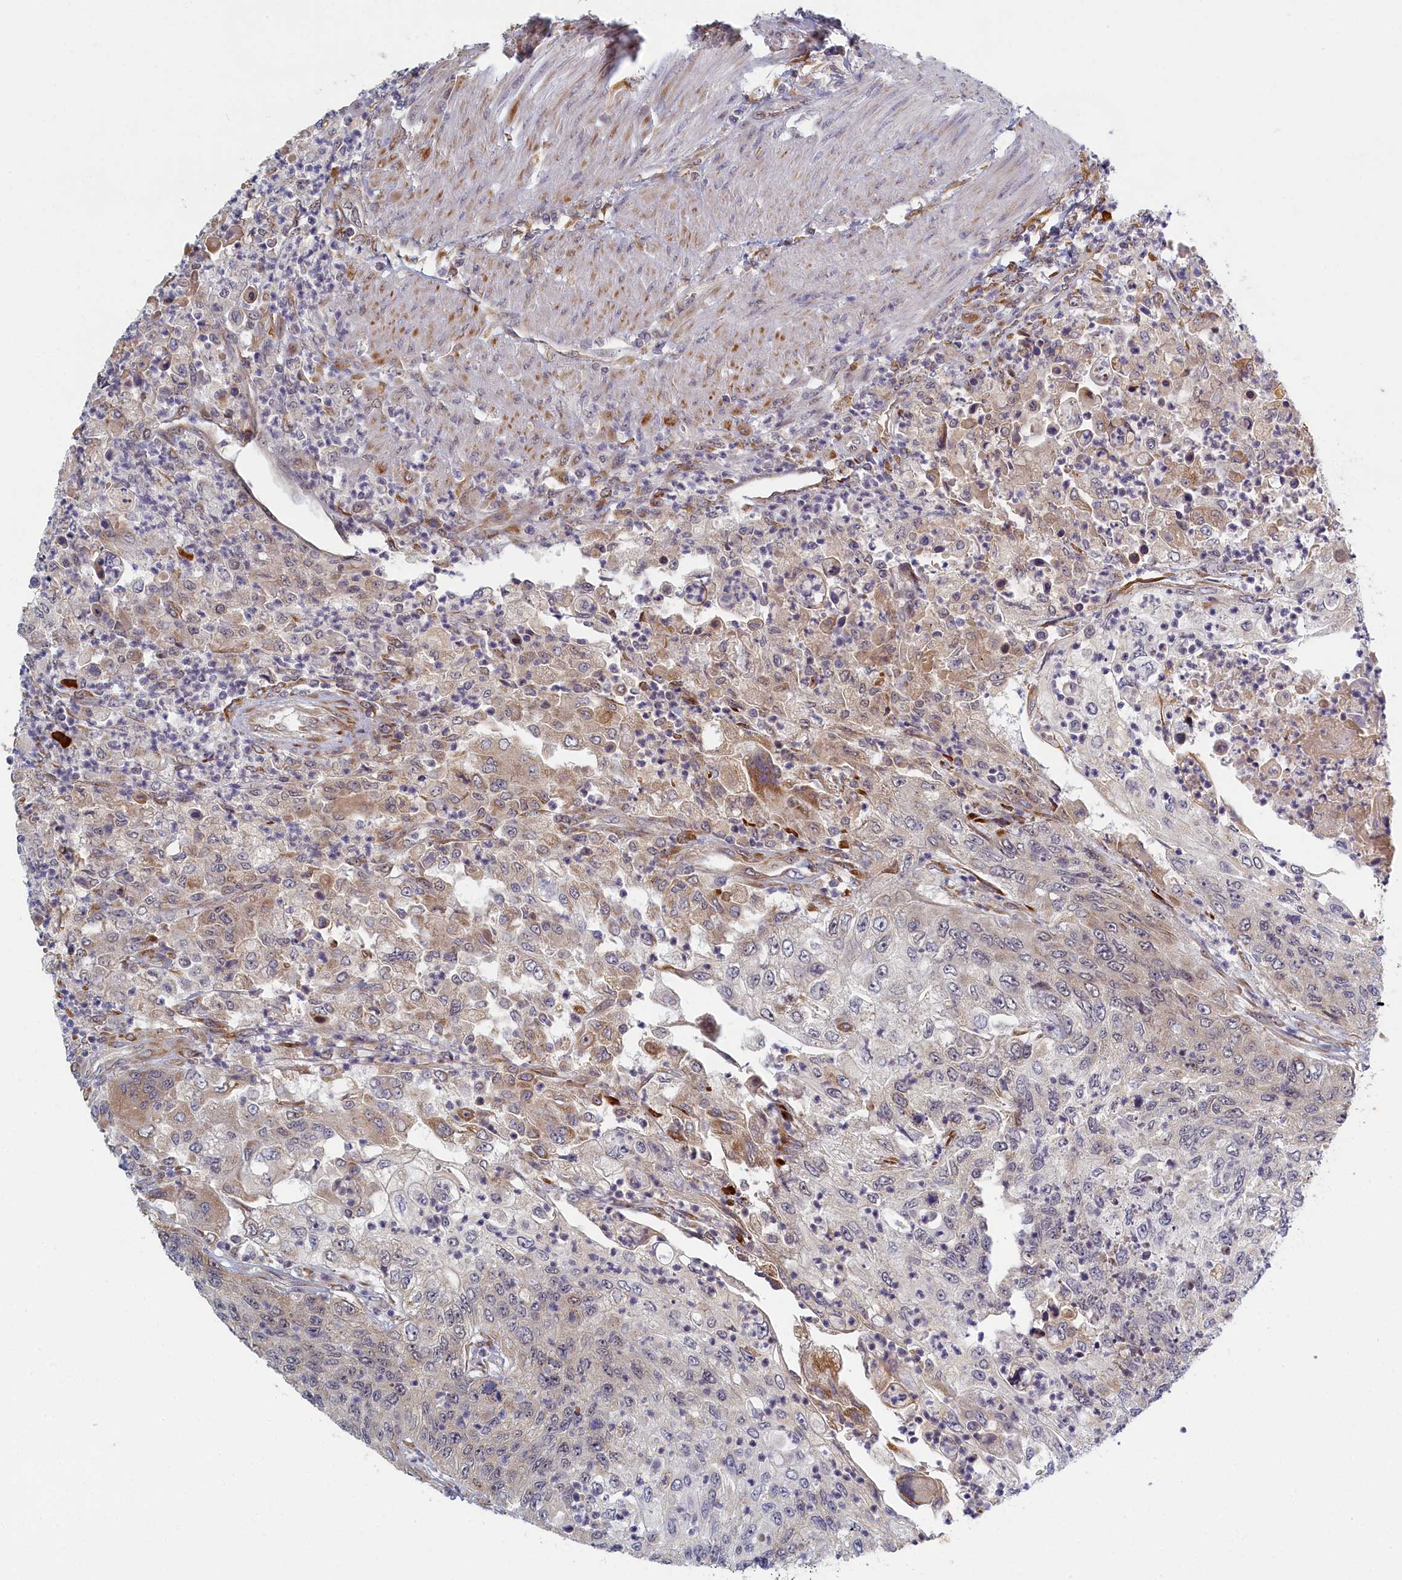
{"staining": {"intensity": "moderate", "quantity": "<25%", "location": "cytoplasmic/membranous"}, "tissue": "urothelial cancer", "cell_type": "Tumor cells", "image_type": "cancer", "snomed": [{"axis": "morphology", "description": "Urothelial carcinoma, High grade"}, {"axis": "topography", "description": "Urinary bladder"}], "caption": "Brown immunohistochemical staining in human urothelial carcinoma (high-grade) shows moderate cytoplasmic/membranous staining in approximately <25% of tumor cells.", "gene": "DNAJC17", "patient": {"sex": "female", "age": 60}}